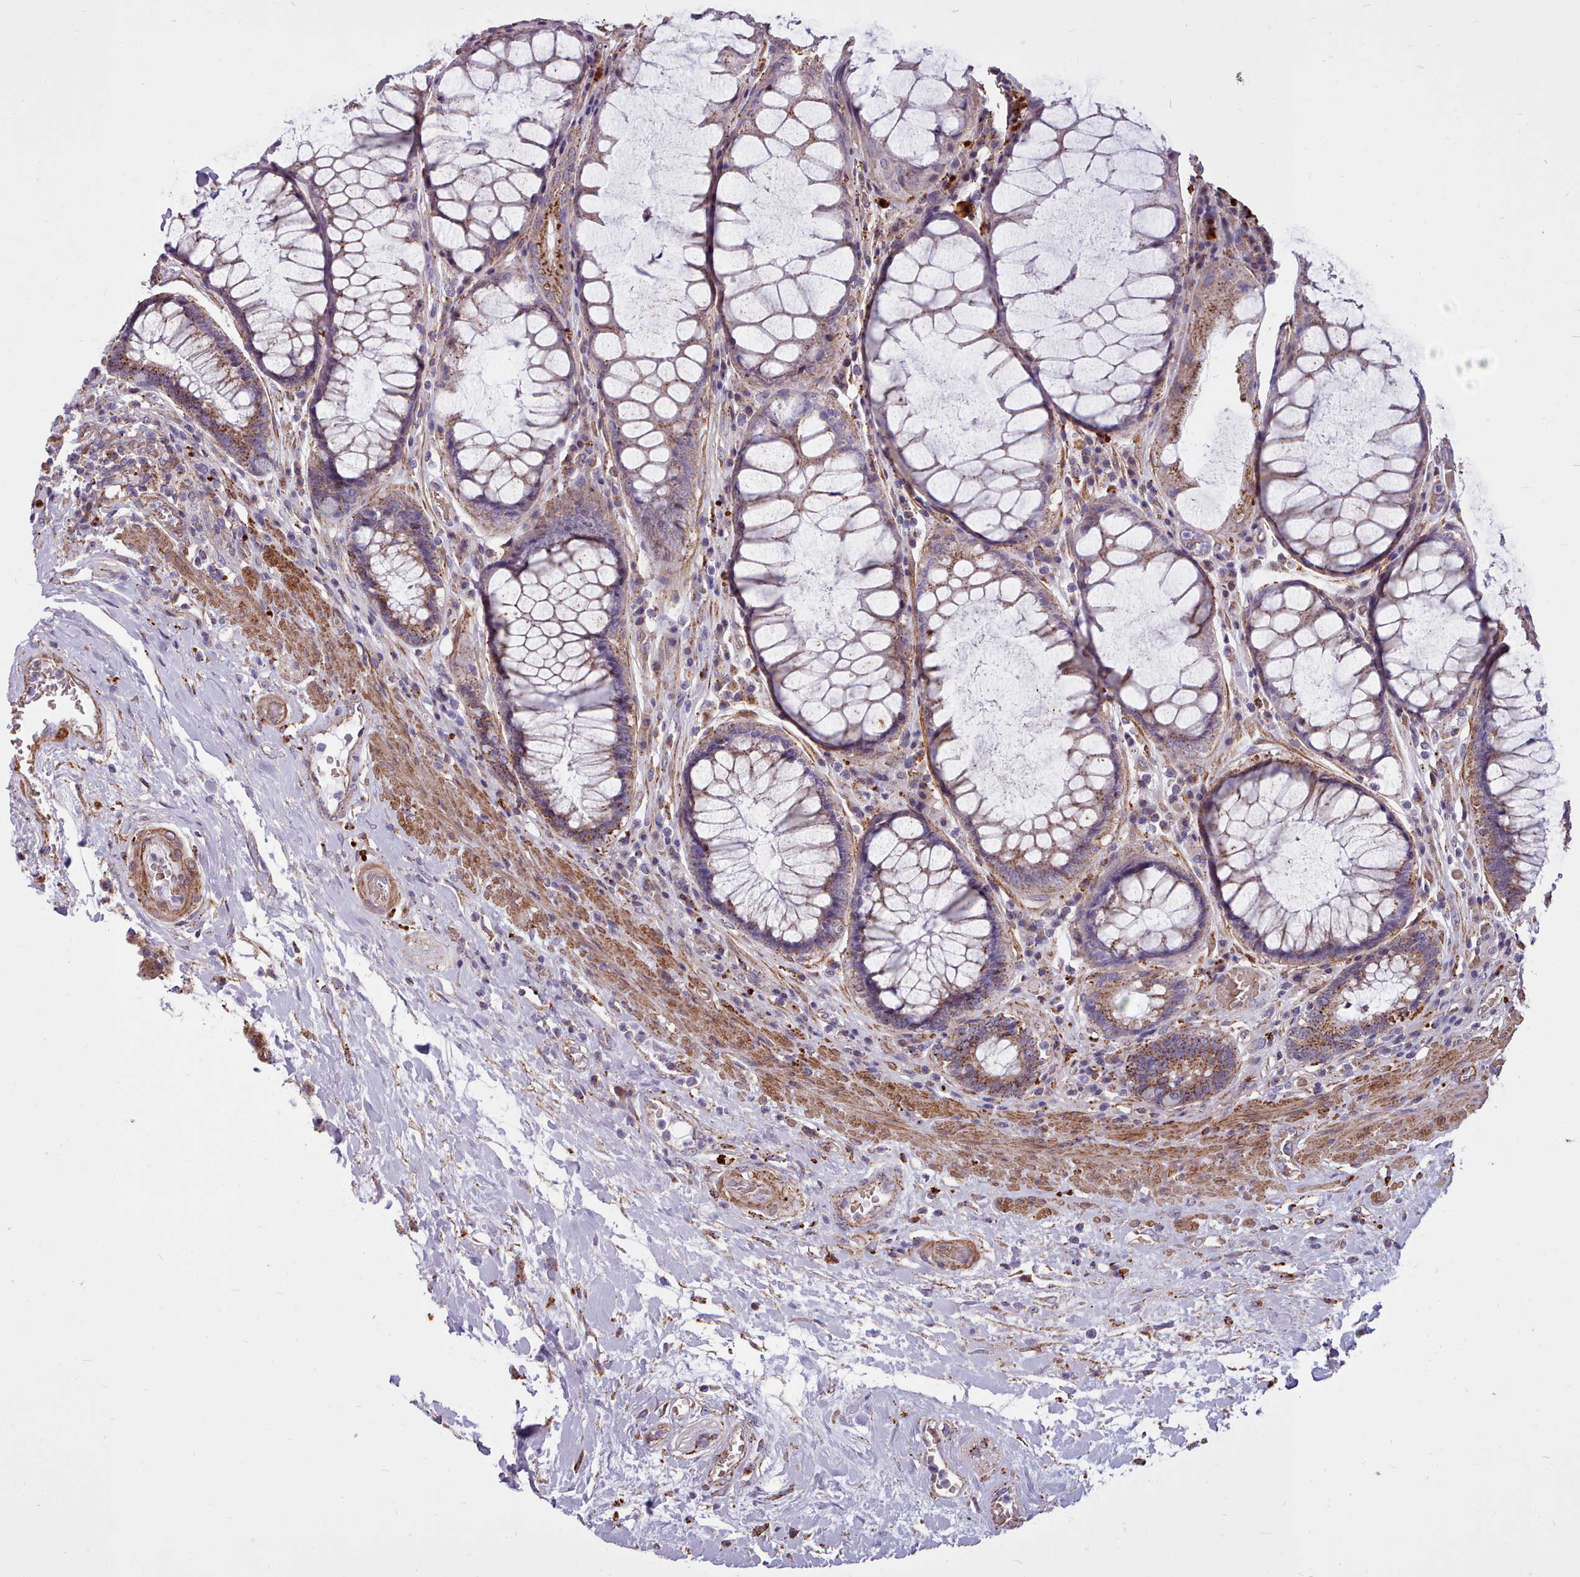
{"staining": {"intensity": "moderate", "quantity": "25%-75%", "location": "cytoplasmic/membranous"}, "tissue": "rectum", "cell_type": "Glandular cells", "image_type": "normal", "snomed": [{"axis": "morphology", "description": "Normal tissue, NOS"}, {"axis": "topography", "description": "Rectum"}], "caption": "Approximately 25%-75% of glandular cells in unremarkable rectum demonstrate moderate cytoplasmic/membranous protein staining as visualized by brown immunohistochemical staining.", "gene": "PACSIN3", "patient": {"sex": "male", "age": 64}}